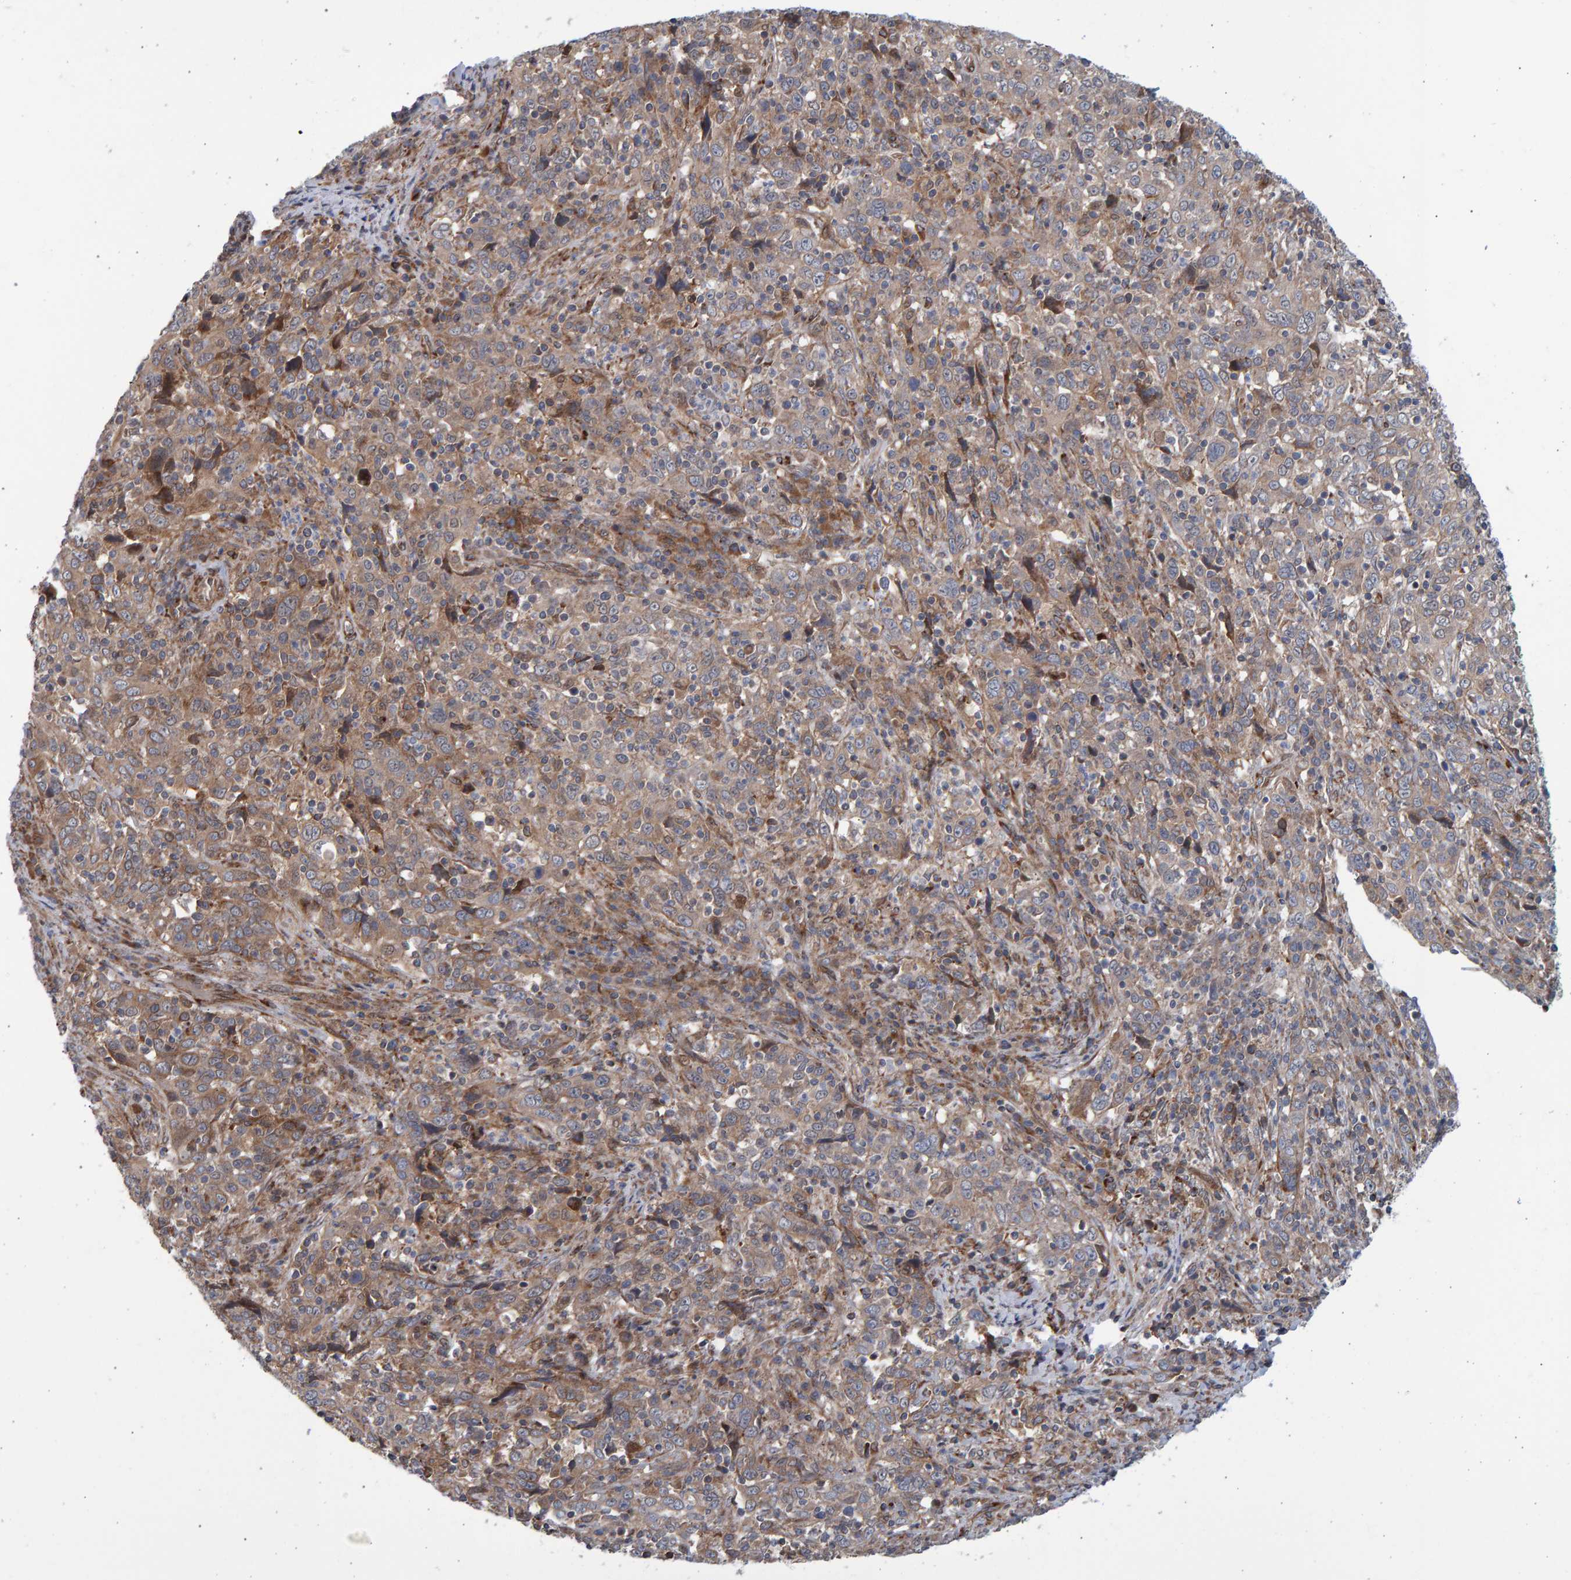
{"staining": {"intensity": "weak", "quantity": ">75%", "location": "cytoplasmic/membranous"}, "tissue": "cervical cancer", "cell_type": "Tumor cells", "image_type": "cancer", "snomed": [{"axis": "morphology", "description": "Squamous cell carcinoma, NOS"}, {"axis": "topography", "description": "Cervix"}], "caption": "Protein analysis of cervical squamous cell carcinoma tissue shows weak cytoplasmic/membranous staining in approximately >75% of tumor cells.", "gene": "LRBA", "patient": {"sex": "female", "age": 46}}